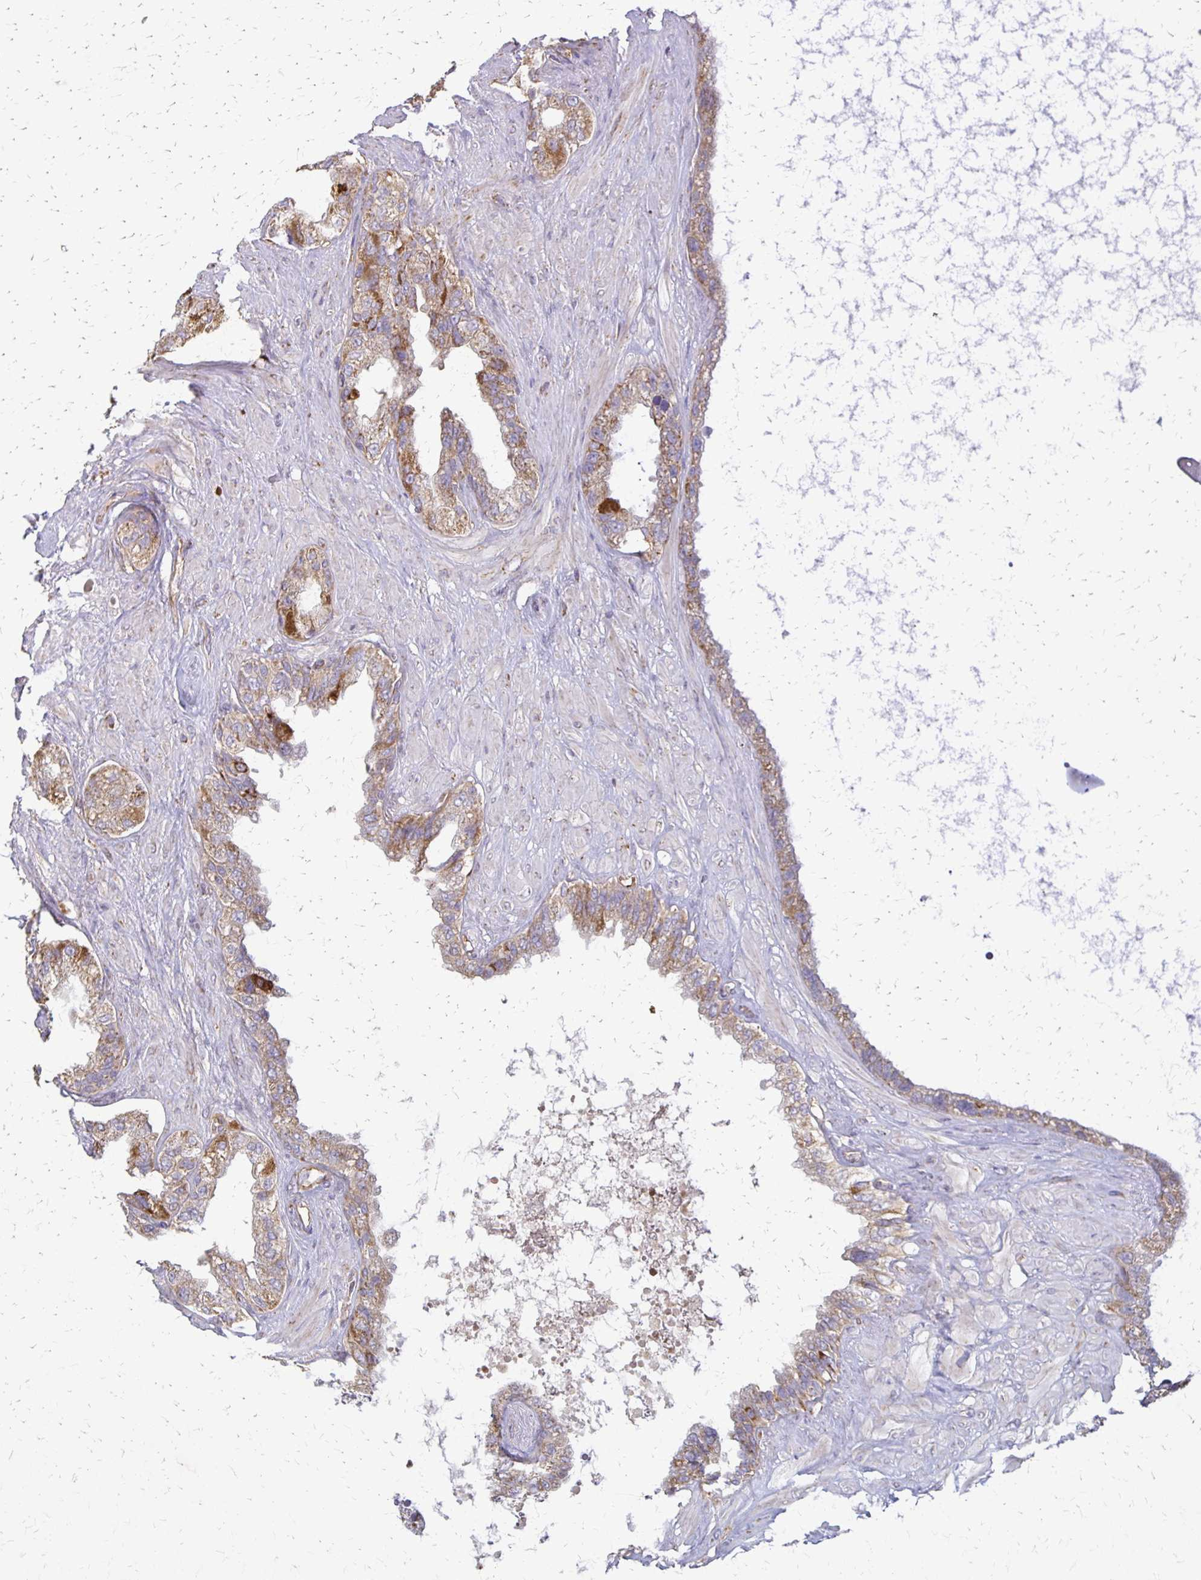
{"staining": {"intensity": "moderate", "quantity": "25%-75%", "location": "cytoplasmic/membranous"}, "tissue": "seminal vesicle", "cell_type": "Glandular cells", "image_type": "normal", "snomed": [{"axis": "morphology", "description": "Normal tissue, NOS"}, {"axis": "topography", "description": "Seminal veicle"}, {"axis": "topography", "description": "Peripheral nerve tissue"}], "caption": "Immunohistochemistry (IHC) histopathology image of unremarkable seminal vesicle: seminal vesicle stained using immunohistochemistry (IHC) exhibits medium levels of moderate protein expression localized specifically in the cytoplasmic/membranous of glandular cells, appearing as a cytoplasmic/membranous brown color.", "gene": "EIF4EBP2", "patient": {"sex": "male", "age": 76}}